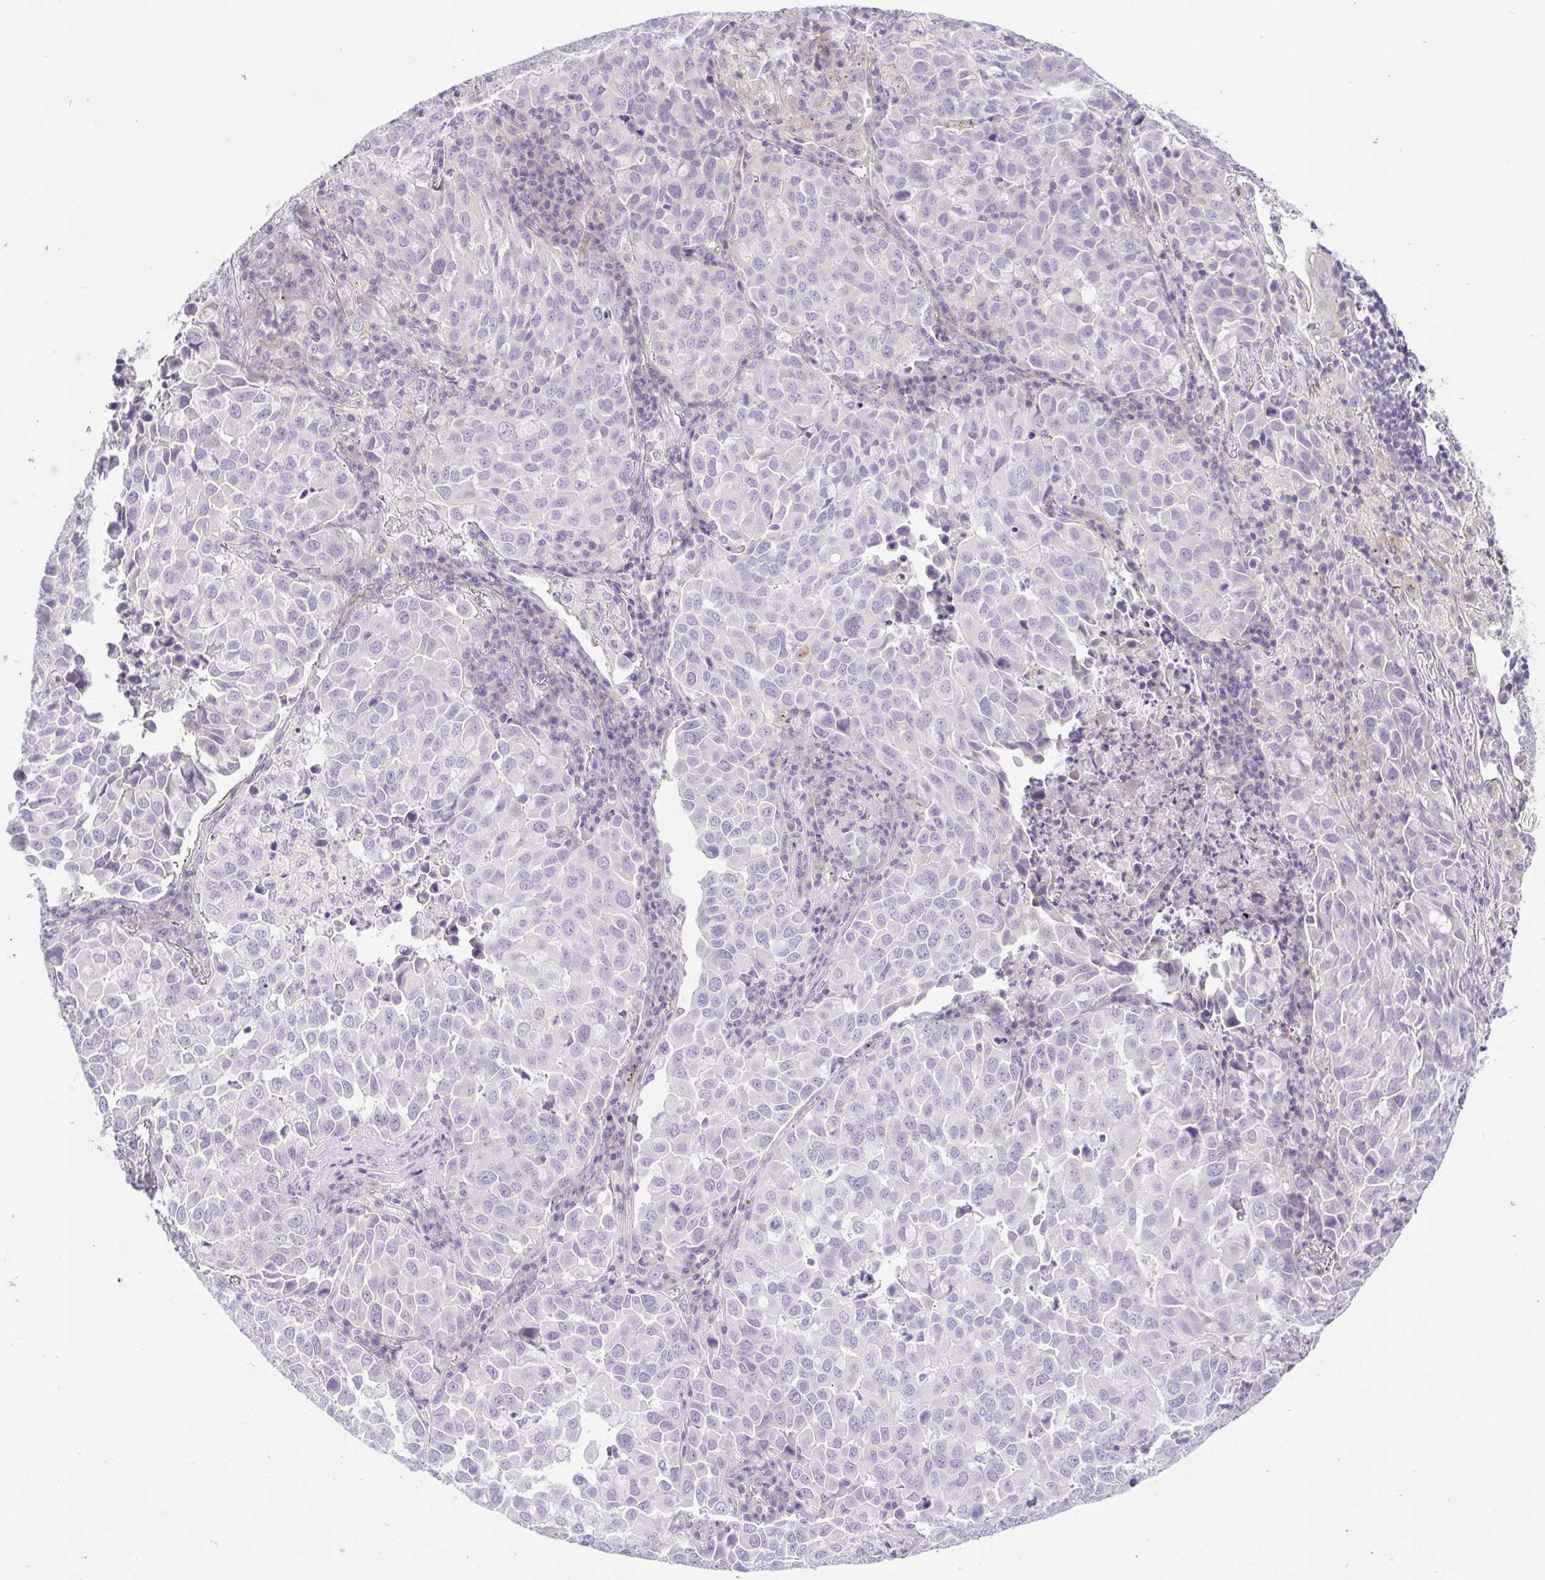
{"staining": {"intensity": "negative", "quantity": "none", "location": "none"}, "tissue": "lung cancer", "cell_type": "Tumor cells", "image_type": "cancer", "snomed": [{"axis": "morphology", "description": "Adenocarcinoma, NOS"}, {"axis": "morphology", "description": "Adenocarcinoma, metastatic, NOS"}, {"axis": "topography", "description": "Lymph node"}, {"axis": "topography", "description": "Lung"}], "caption": "A high-resolution photomicrograph shows immunohistochemistry staining of lung adenocarcinoma, which demonstrates no significant positivity in tumor cells. The staining was performed using DAB to visualize the protein expression in brown, while the nuclei were stained in blue with hematoxylin (Magnification: 20x).", "gene": "FAM177B", "patient": {"sex": "female", "age": 65}}